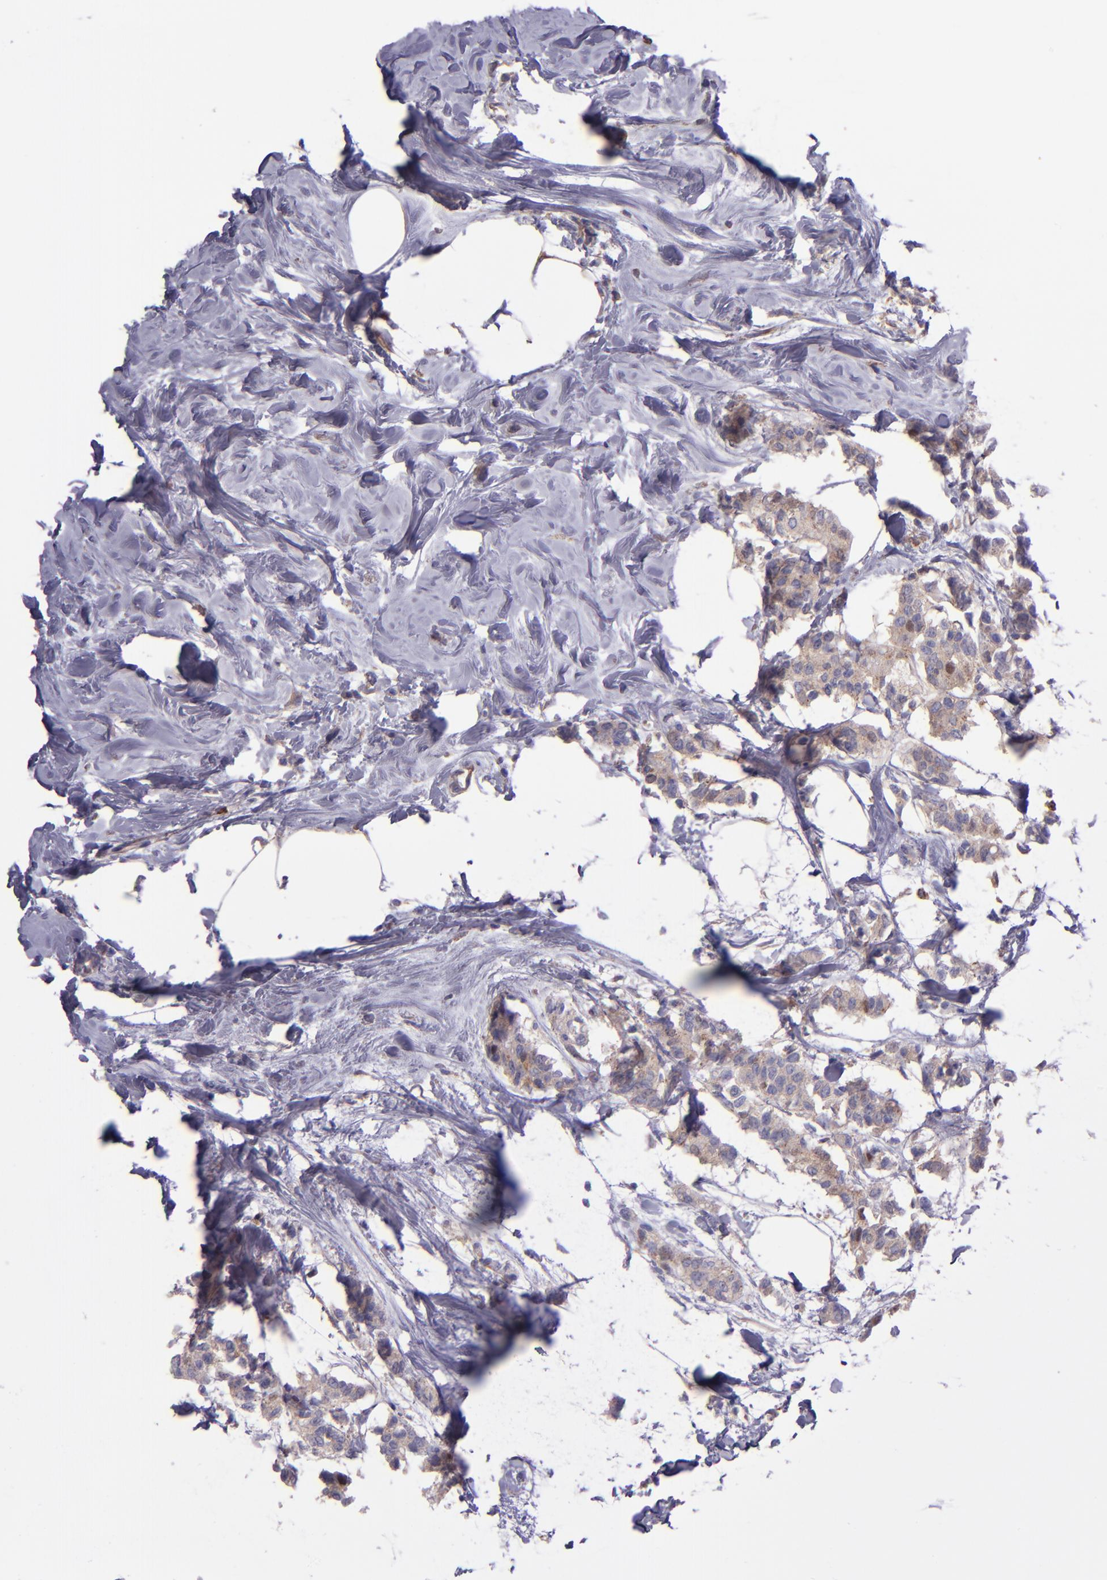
{"staining": {"intensity": "weak", "quantity": ">75%", "location": "cytoplasmic/membranous"}, "tissue": "breast cancer", "cell_type": "Tumor cells", "image_type": "cancer", "snomed": [{"axis": "morphology", "description": "Duct carcinoma"}, {"axis": "topography", "description": "Breast"}], "caption": "Brown immunohistochemical staining in human breast cancer demonstrates weak cytoplasmic/membranous staining in about >75% of tumor cells.", "gene": "WASHC1", "patient": {"sex": "female", "age": 84}}